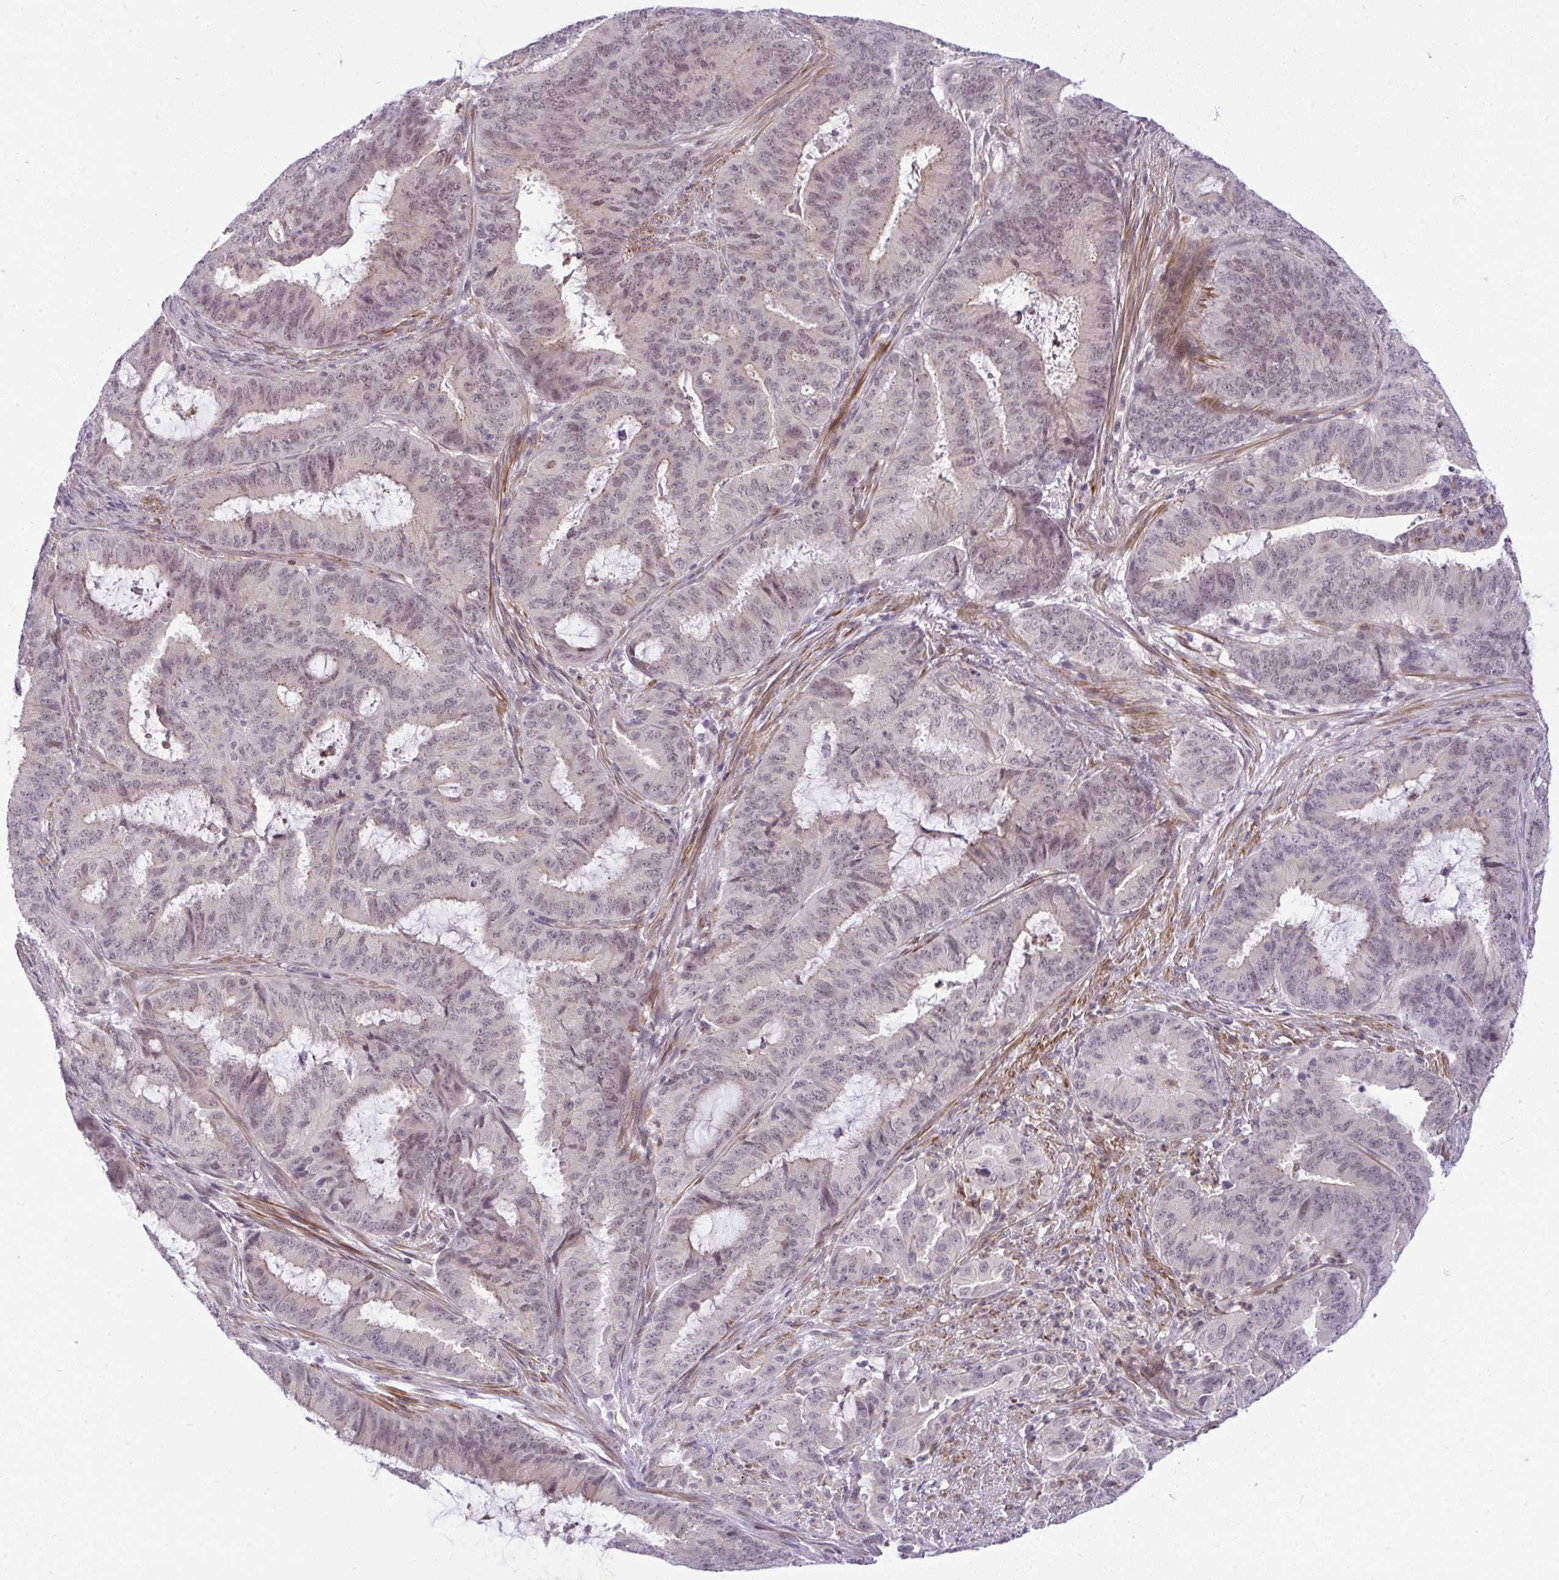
{"staining": {"intensity": "weak", "quantity": "25%-75%", "location": "nuclear"}, "tissue": "endometrial cancer", "cell_type": "Tumor cells", "image_type": "cancer", "snomed": [{"axis": "morphology", "description": "Adenocarcinoma, NOS"}, {"axis": "topography", "description": "Endometrium"}], "caption": "Protein expression by immunohistochemistry displays weak nuclear staining in about 25%-75% of tumor cells in endometrial cancer.", "gene": "DZIP1", "patient": {"sex": "female", "age": 51}}